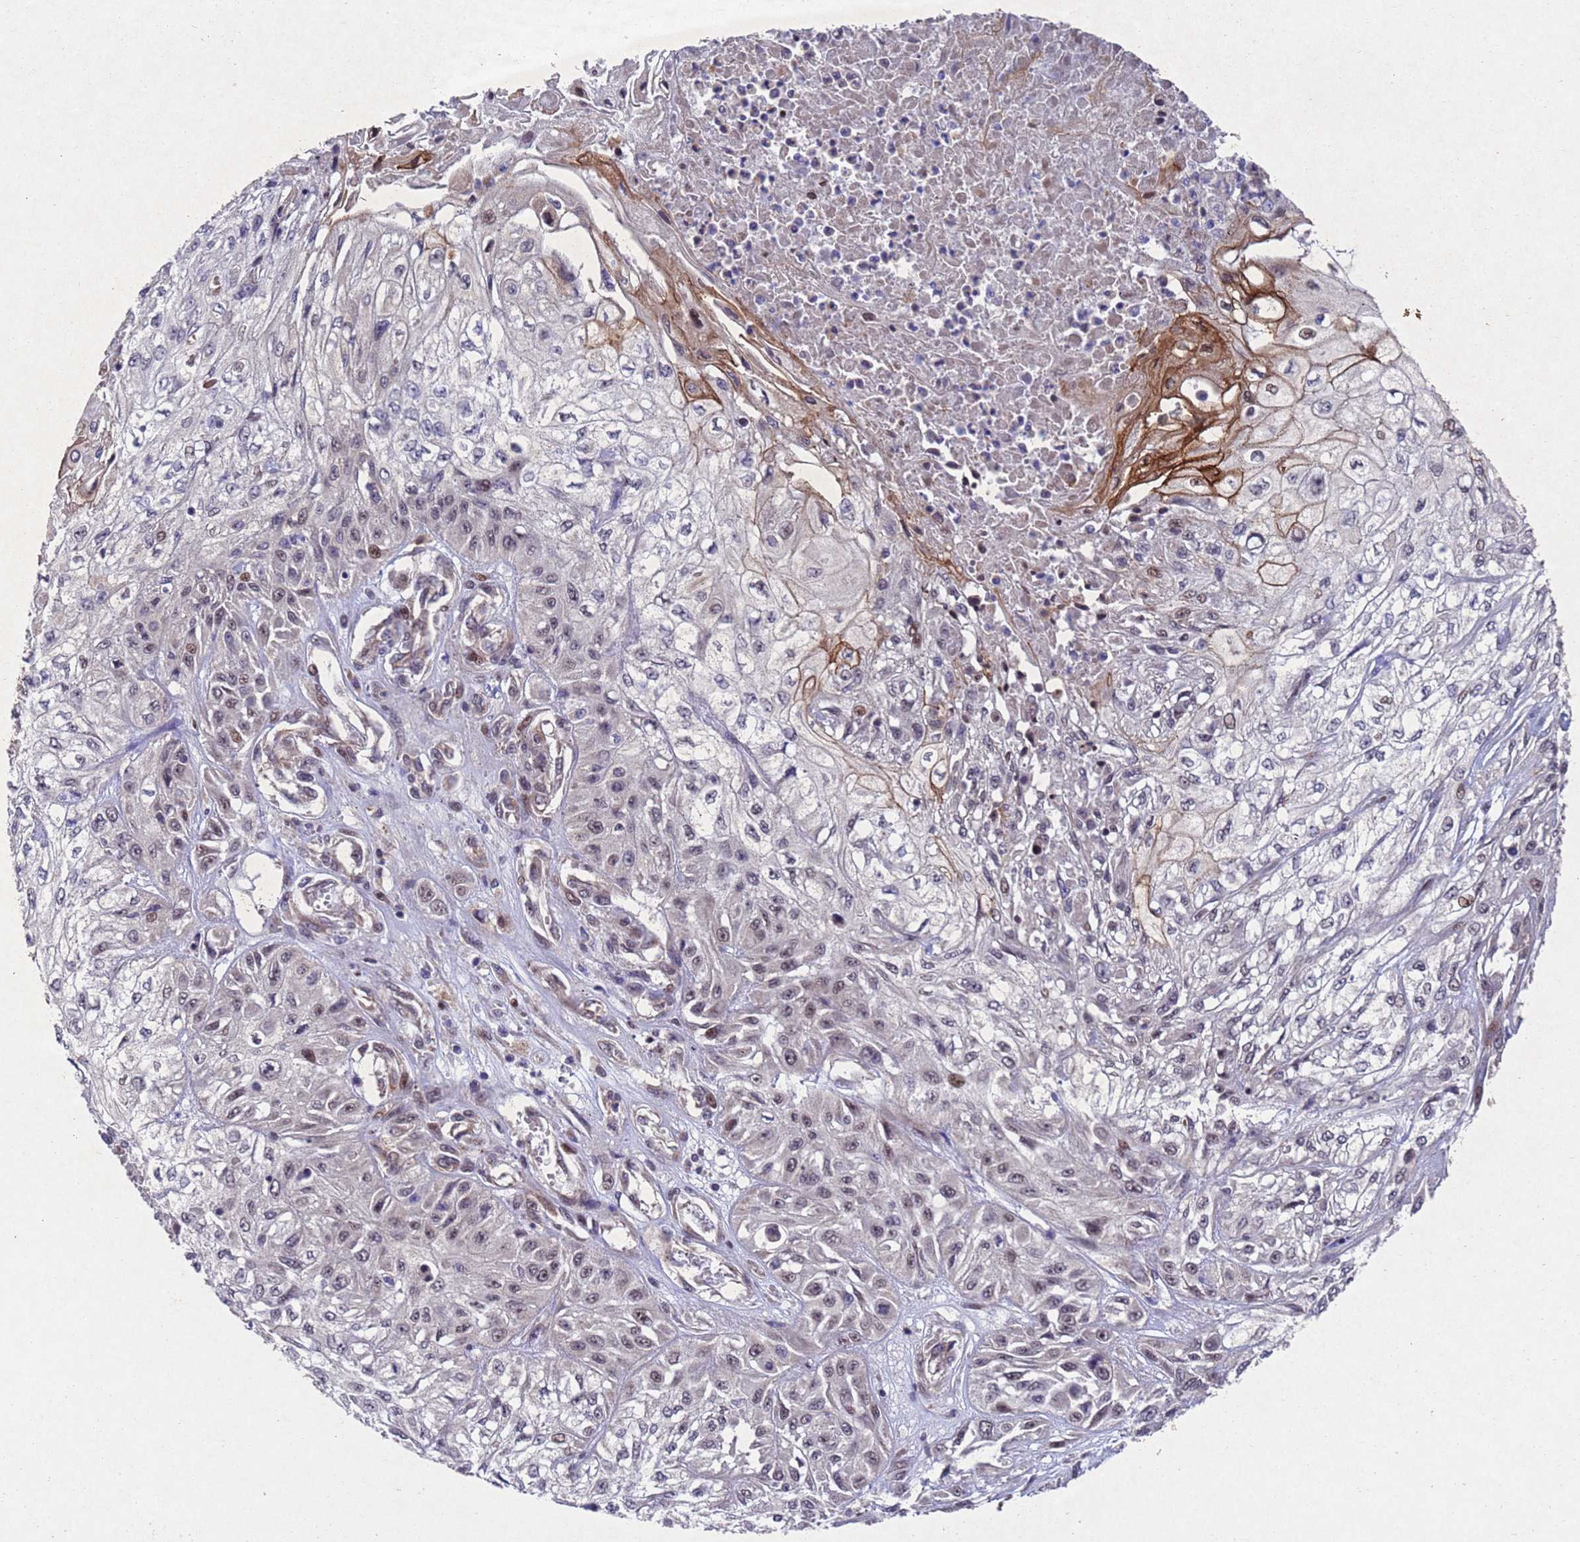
{"staining": {"intensity": "moderate", "quantity": "<25%", "location": "cytoplasmic/membranous,nuclear"}, "tissue": "skin cancer", "cell_type": "Tumor cells", "image_type": "cancer", "snomed": [{"axis": "morphology", "description": "Squamous cell carcinoma, NOS"}, {"axis": "morphology", "description": "Squamous cell carcinoma, metastatic, NOS"}, {"axis": "topography", "description": "Skin"}, {"axis": "topography", "description": "Lymph node"}], "caption": "Human squamous cell carcinoma (skin) stained for a protein (brown) shows moderate cytoplasmic/membranous and nuclear positive positivity in approximately <25% of tumor cells.", "gene": "TBK1", "patient": {"sex": "male", "age": 75}}